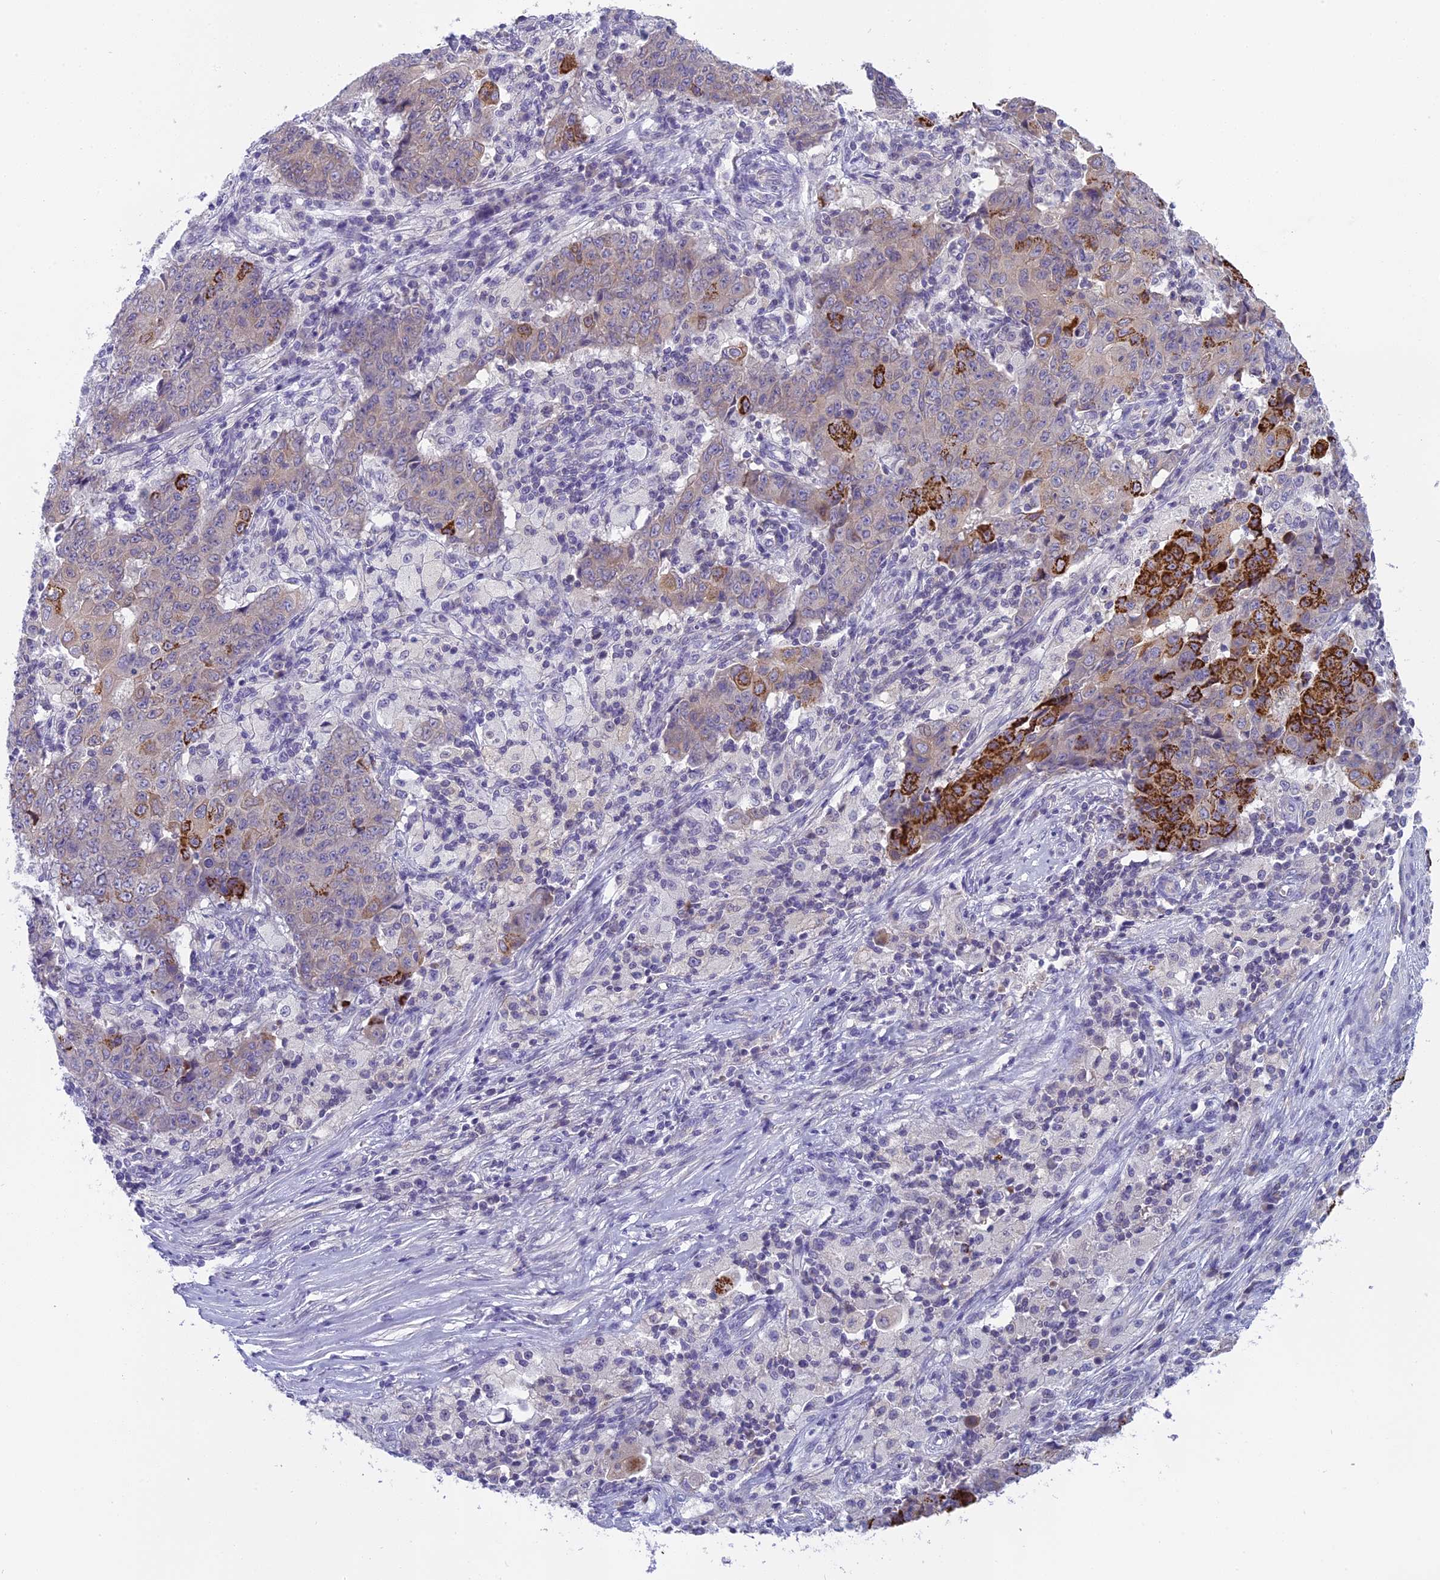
{"staining": {"intensity": "strong", "quantity": "<25%", "location": "cytoplasmic/membranous"}, "tissue": "ovarian cancer", "cell_type": "Tumor cells", "image_type": "cancer", "snomed": [{"axis": "morphology", "description": "Carcinoma, endometroid"}, {"axis": "topography", "description": "Ovary"}], "caption": "Strong cytoplasmic/membranous positivity for a protein is present in approximately <25% of tumor cells of ovarian cancer using IHC.", "gene": "ARHGEF37", "patient": {"sex": "female", "age": 42}}